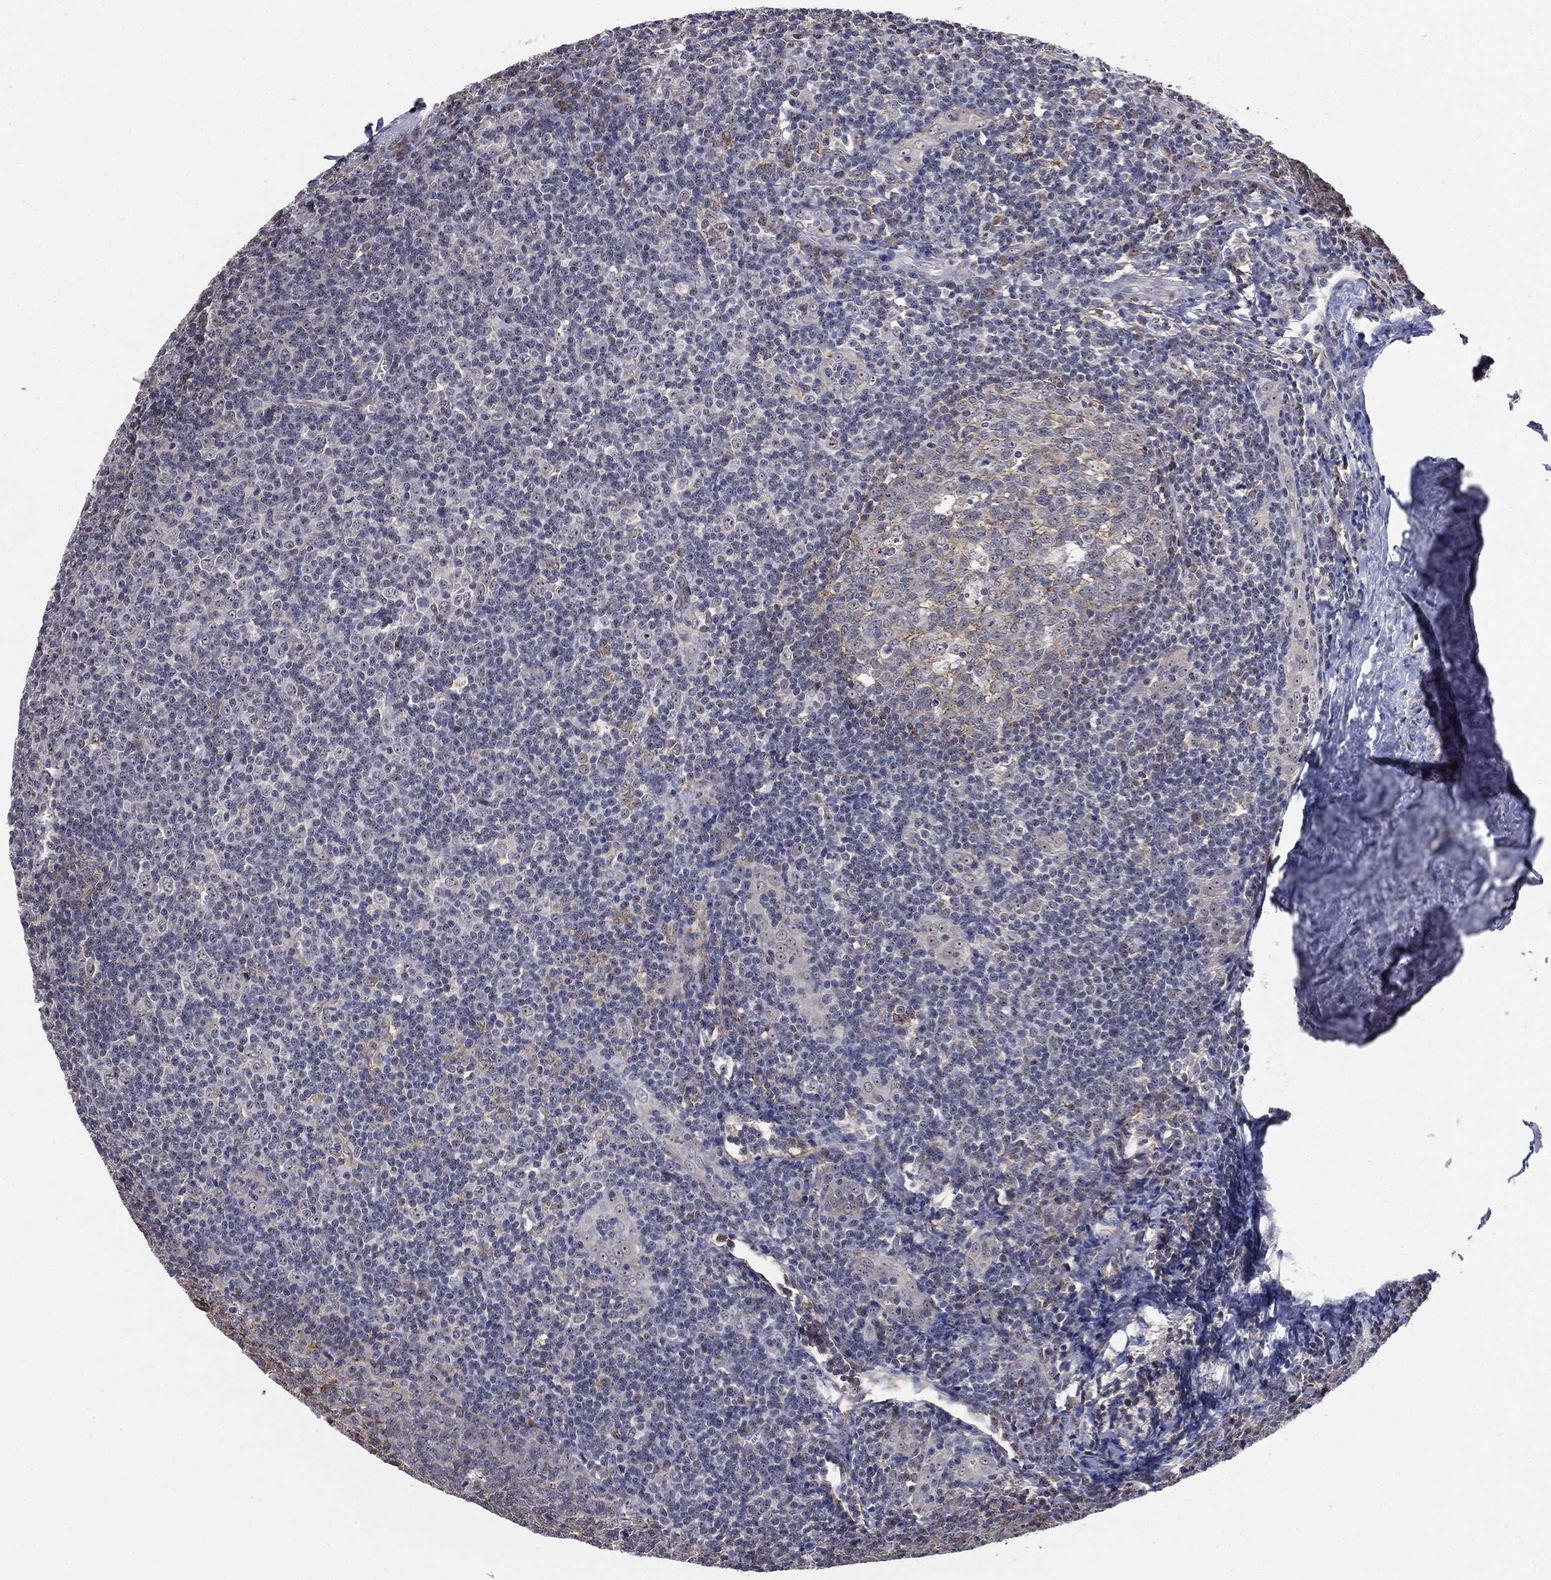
{"staining": {"intensity": "weak", "quantity": "<25%", "location": "cytoplasmic/membranous"}, "tissue": "tonsil", "cell_type": "Germinal center cells", "image_type": "normal", "snomed": [{"axis": "morphology", "description": "Normal tissue, NOS"}, {"axis": "topography", "description": "Tonsil"}], "caption": "Immunohistochemistry micrograph of benign tonsil: human tonsil stained with DAB (3,3'-diaminobenzidine) exhibits no significant protein positivity in germinal center cells.", "gene": "TRMT1L", "patient": {"sex": "male", "age": 20}}